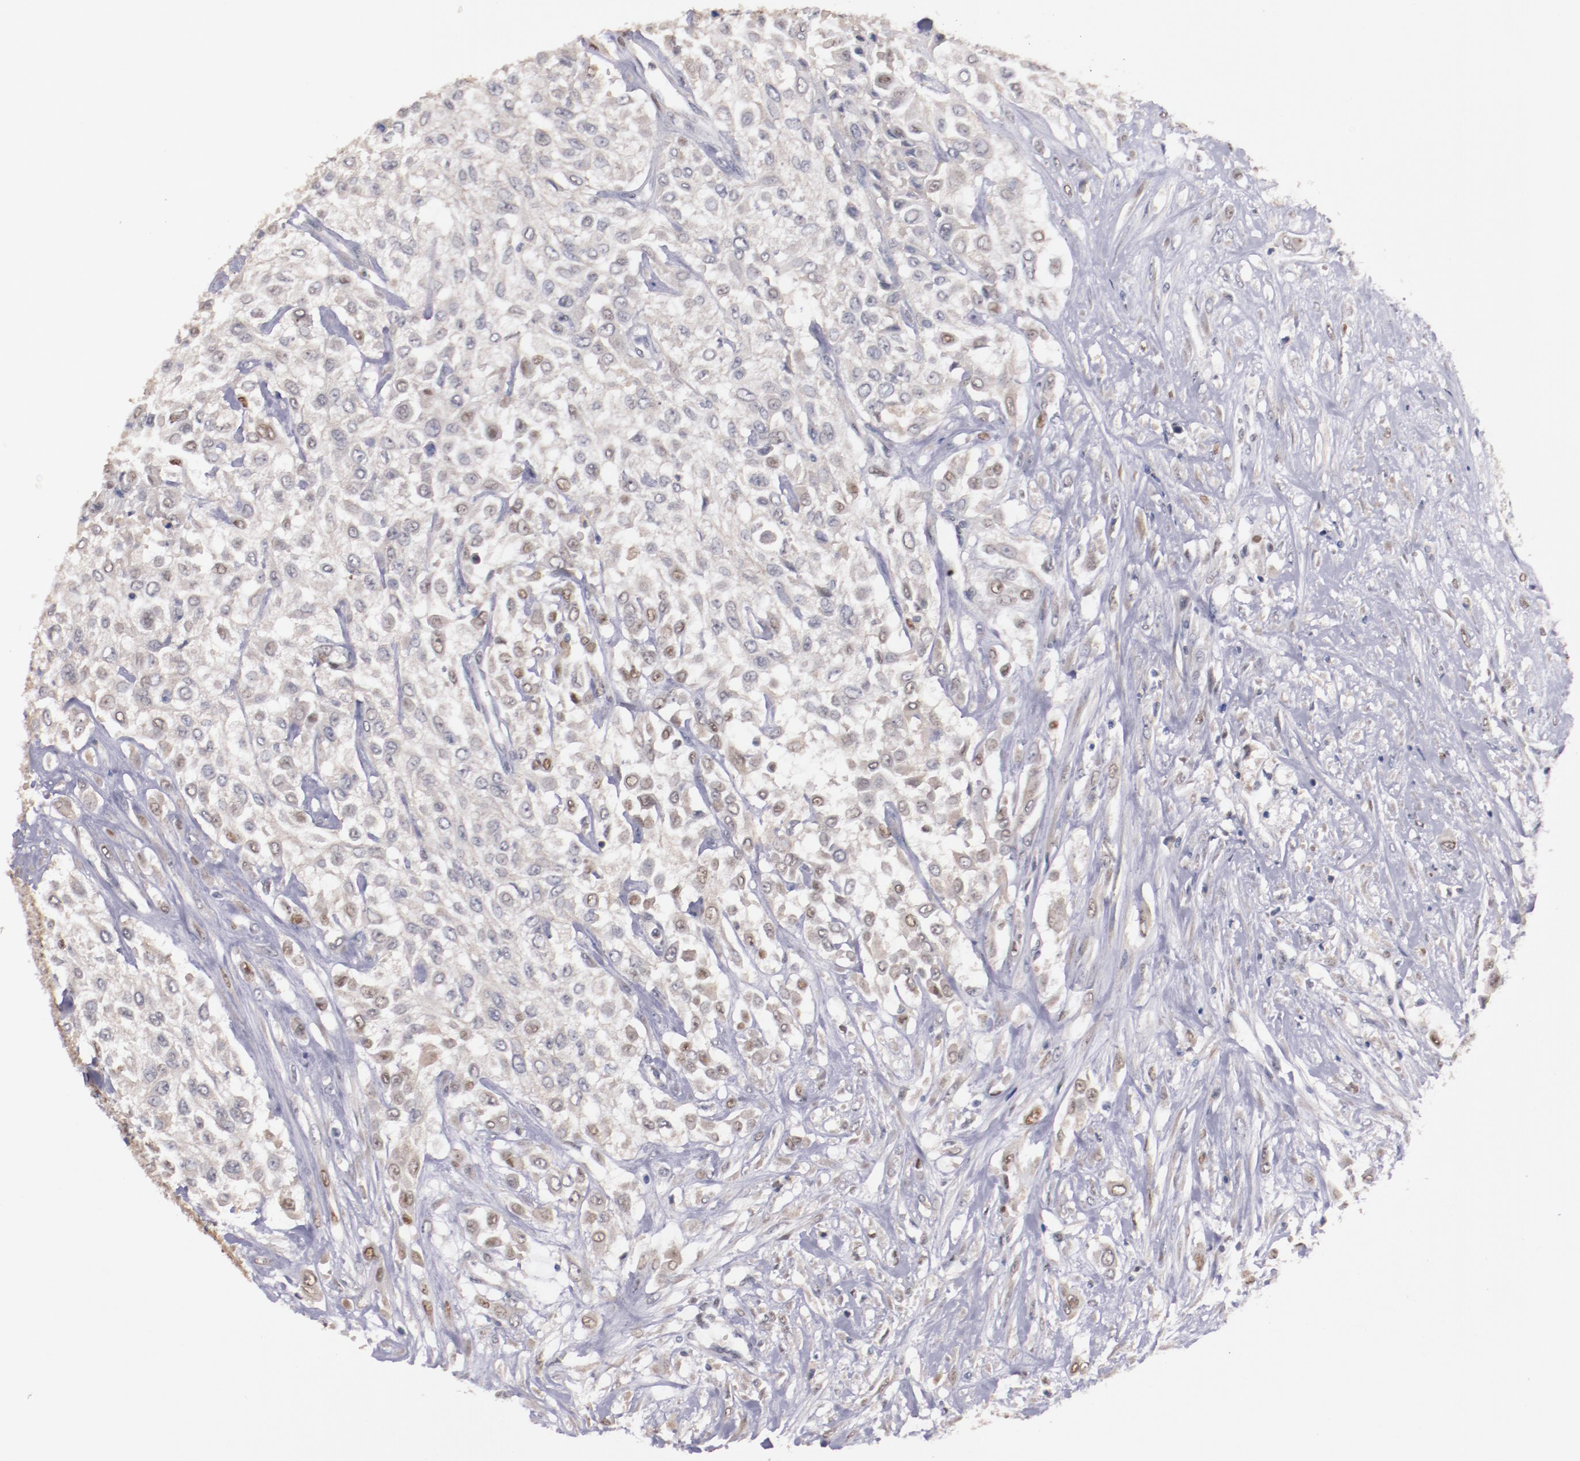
{"staining": {"intensity": "weak", "quantity": "25%-75%", "location": "cytoplasmic/membranous,nuclear"}, "tissue": "urothelial cancer", "cell_type": "Tumor cells", "image_type": "cancer", "snomed": [{"axis": "morphology", "description": "Urothelial carcinoma, High grade"}, {"axis": "topography", "description": "Urinary bladder"}], "caption": "Immunohistochemical staining of urothelial cancer reveals low levels of weak cytoplasmic/membranous and nuclear expression in approximately 25%-75% of tumor cells. Nuclei are stained in blue.", "gene": "FAM81A", "patient": {"sex": "male", "age": 57}}